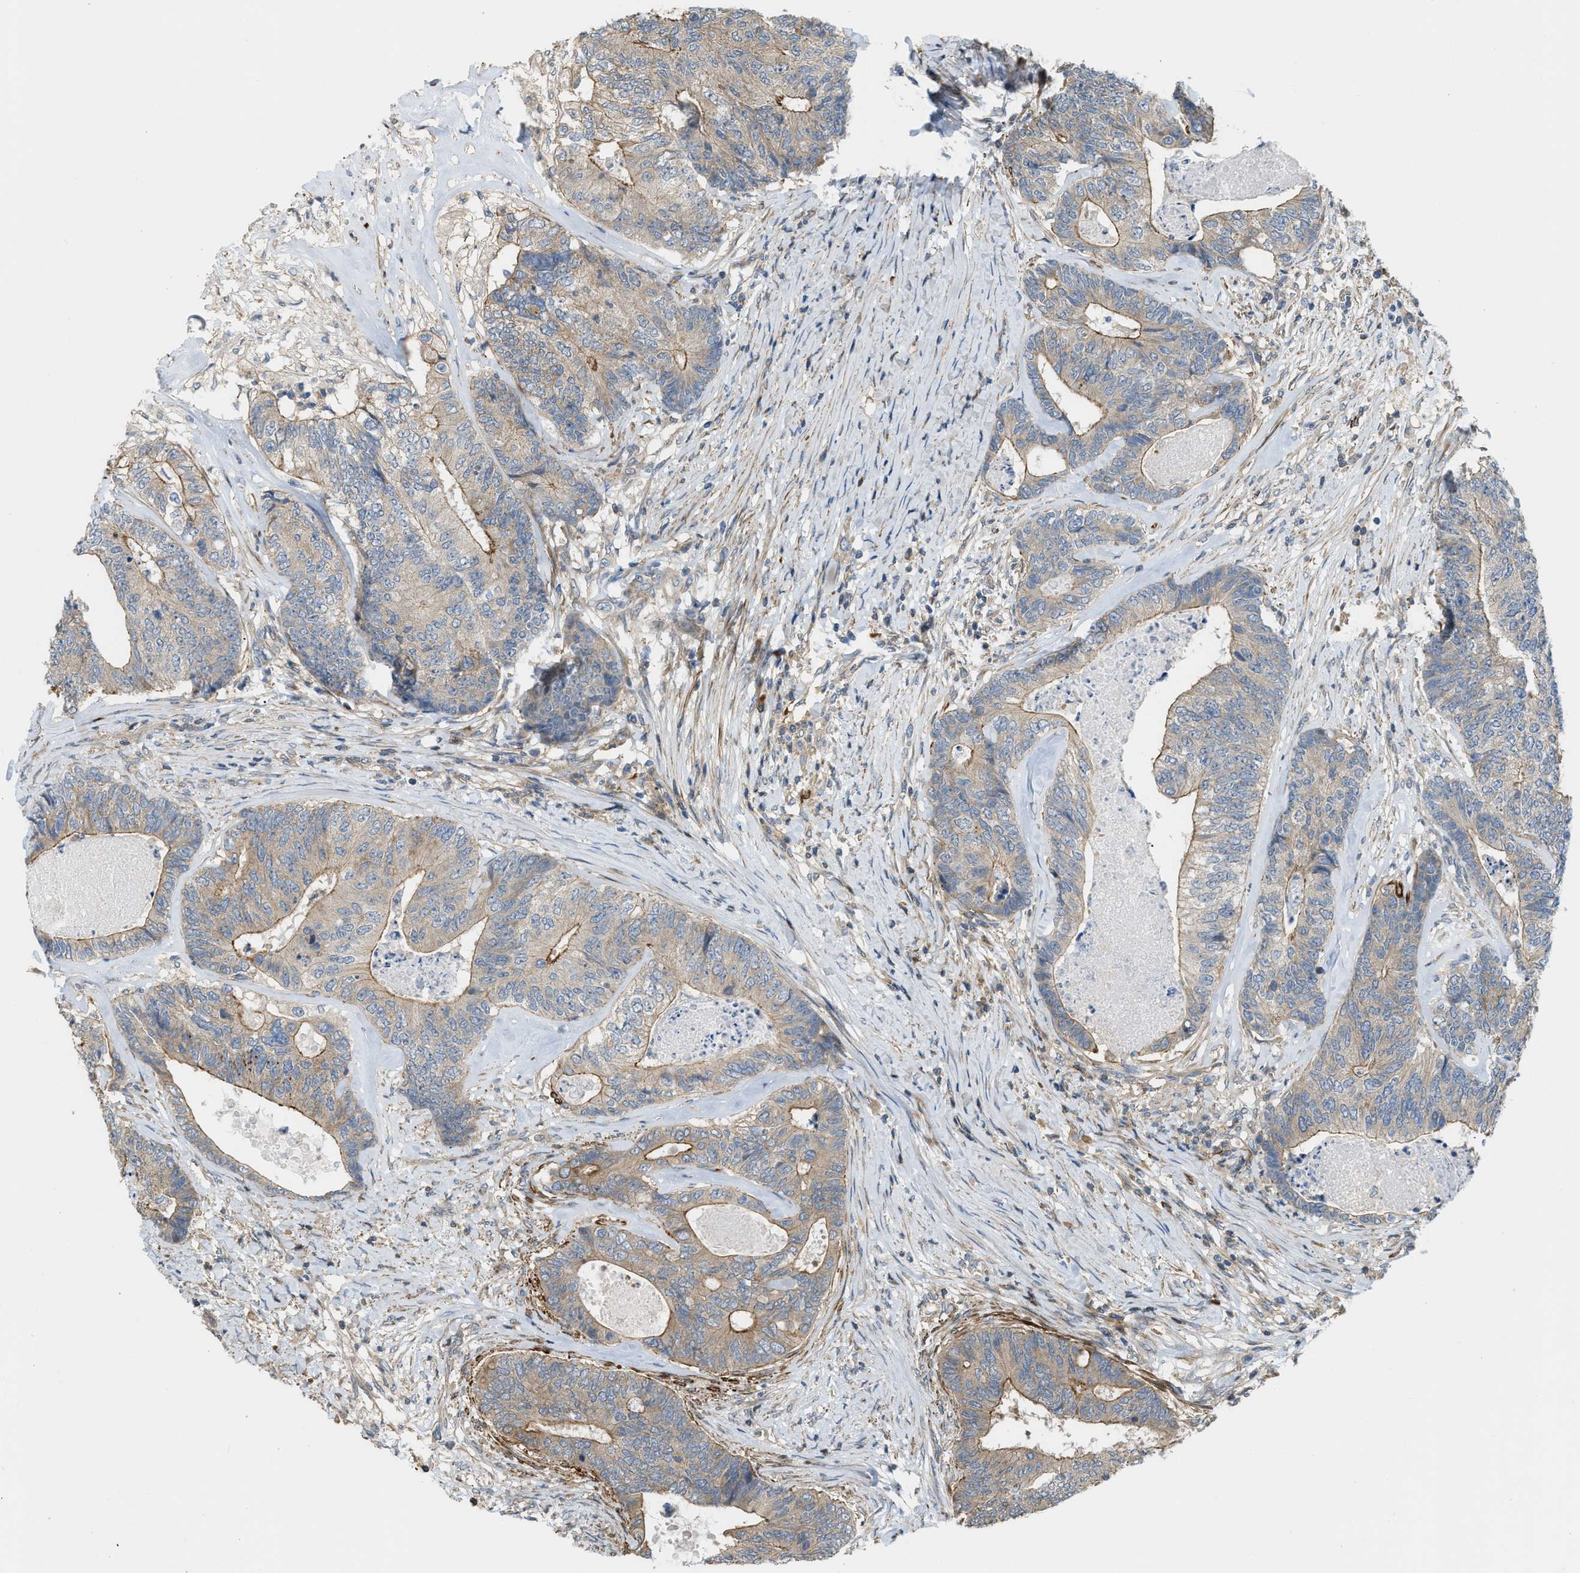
{"staining": {"intensity": "moderate", "quantity": ">75%", "location": "cytoplasmic/membranous"}, "tissue": "colorectal cancer", "cell_type": "Tumor cells", "image_type": "cancer", "snomed": [{"axis": "morphology", "description": "Adenocarcinoma, NOS"}, {"axis": "topography", "description": "Colon"}], "caption": "High-magnification brightfield microscopy of colorectal cancer (adenocarcinoma) stained with DAB (brown) and counterstained with hematoxylin (blue). tumor cells exhibit moderate cytoplasmic/membranous staining is identified in about>75% of cells. The staining is performed using DAB brown chromogen to label protein expression. The nuclei are counter-stained blue using hematoxylin.", "gene": "BTN3A2", "patient": {"sex": "female", "age": 67}}